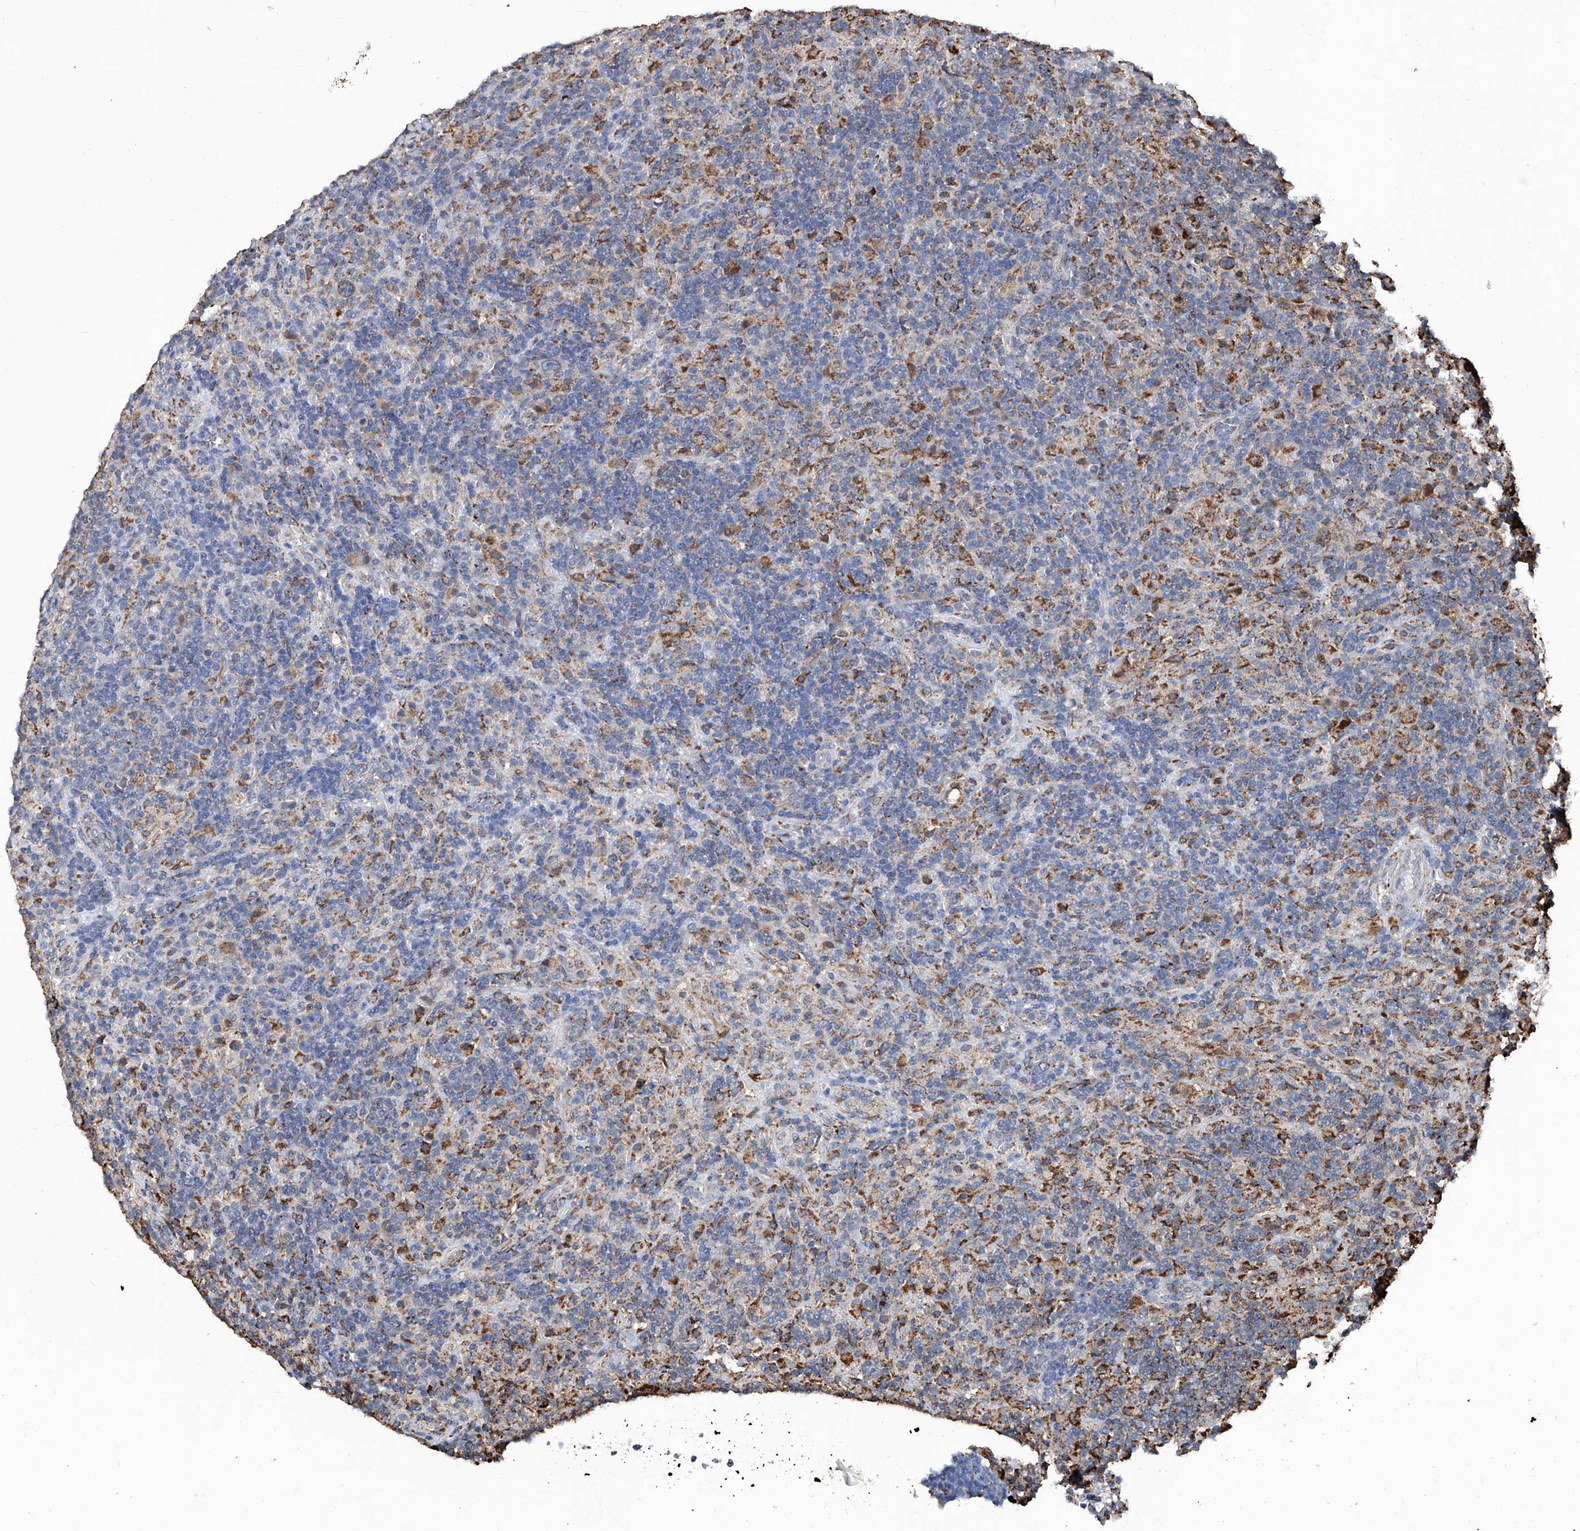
{"staining": {"intensity": "moderate", "quantity": ">75%", "location": "cytoplasmic/membranous"}, "tissue": "lymphoma", "cell_type": "Tumor cells", "image_type": "cancer", "snomed": [{"axis": "morphology", "description": "Hodgkin's disease, NOS"}, {"axis": "topography", "description": "Lymph node"}], "caption": "Human Hodgkin's disease stained with a protein marker displays moderate staining in tumor cells.", "gene": "NHS", "patient": {"sex": "male", "age": 70}}